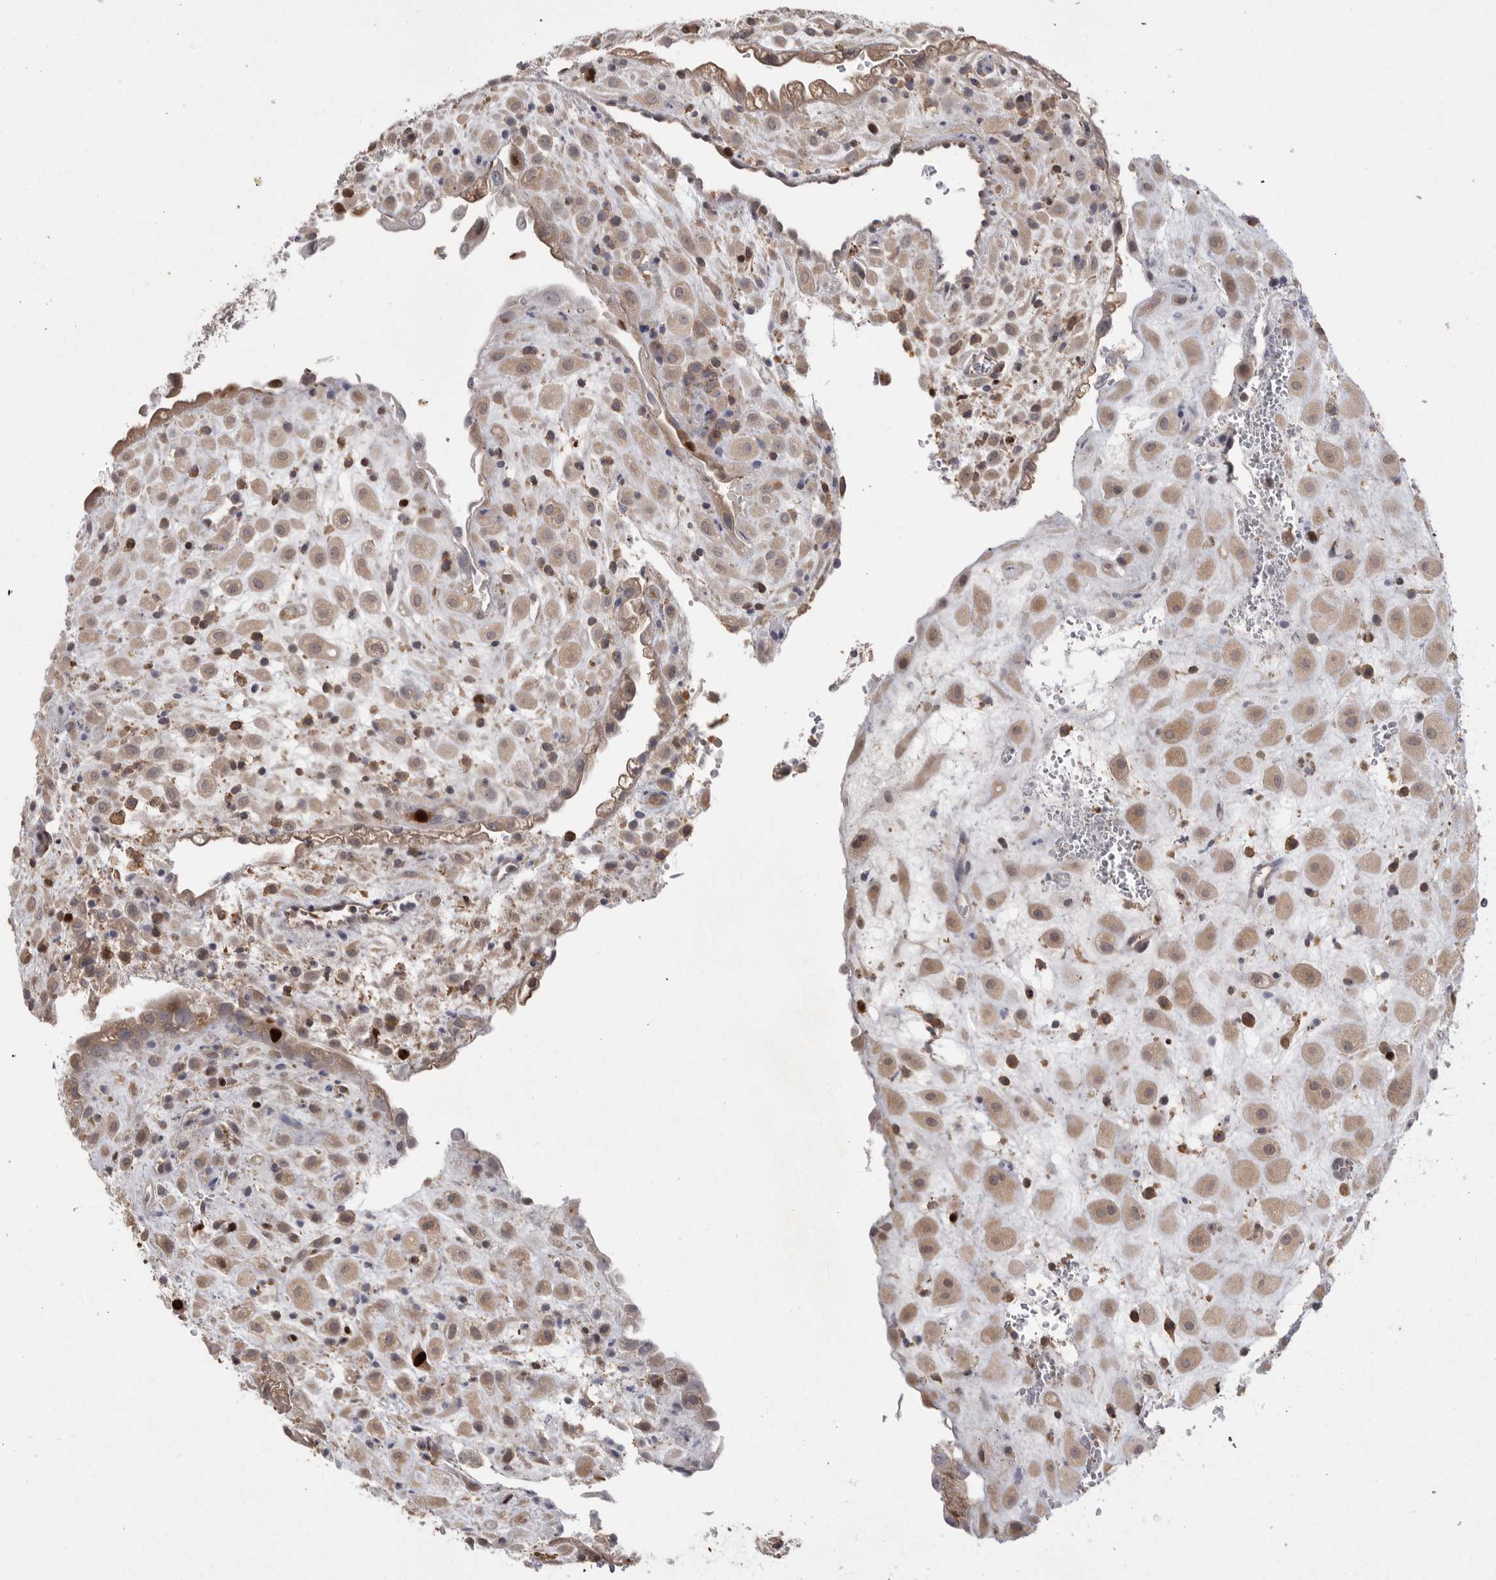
{"staining": {"intensity": "strong", "quantity": "<25%", "location": "cytoplasmic/membranous,nuclear"}, "tissue": "placenta", "cell_type": "Decidual cells", "image_type": "normal", "snomed": [{"axis": "morphology", "description": "Normal tissue, NOS"}, {"axis": "topography", "description": "Placenta"}], "caption": "DAB (3,3'-diaminobenzidine) immunohistochemical staining of unremarkable placenta displays strong cytoplasmic/membranous,nuclear protein expression in about <25% of decidual cells.", "gene": "TOP2A", "patient": {"sex": "female", "age": 35}}